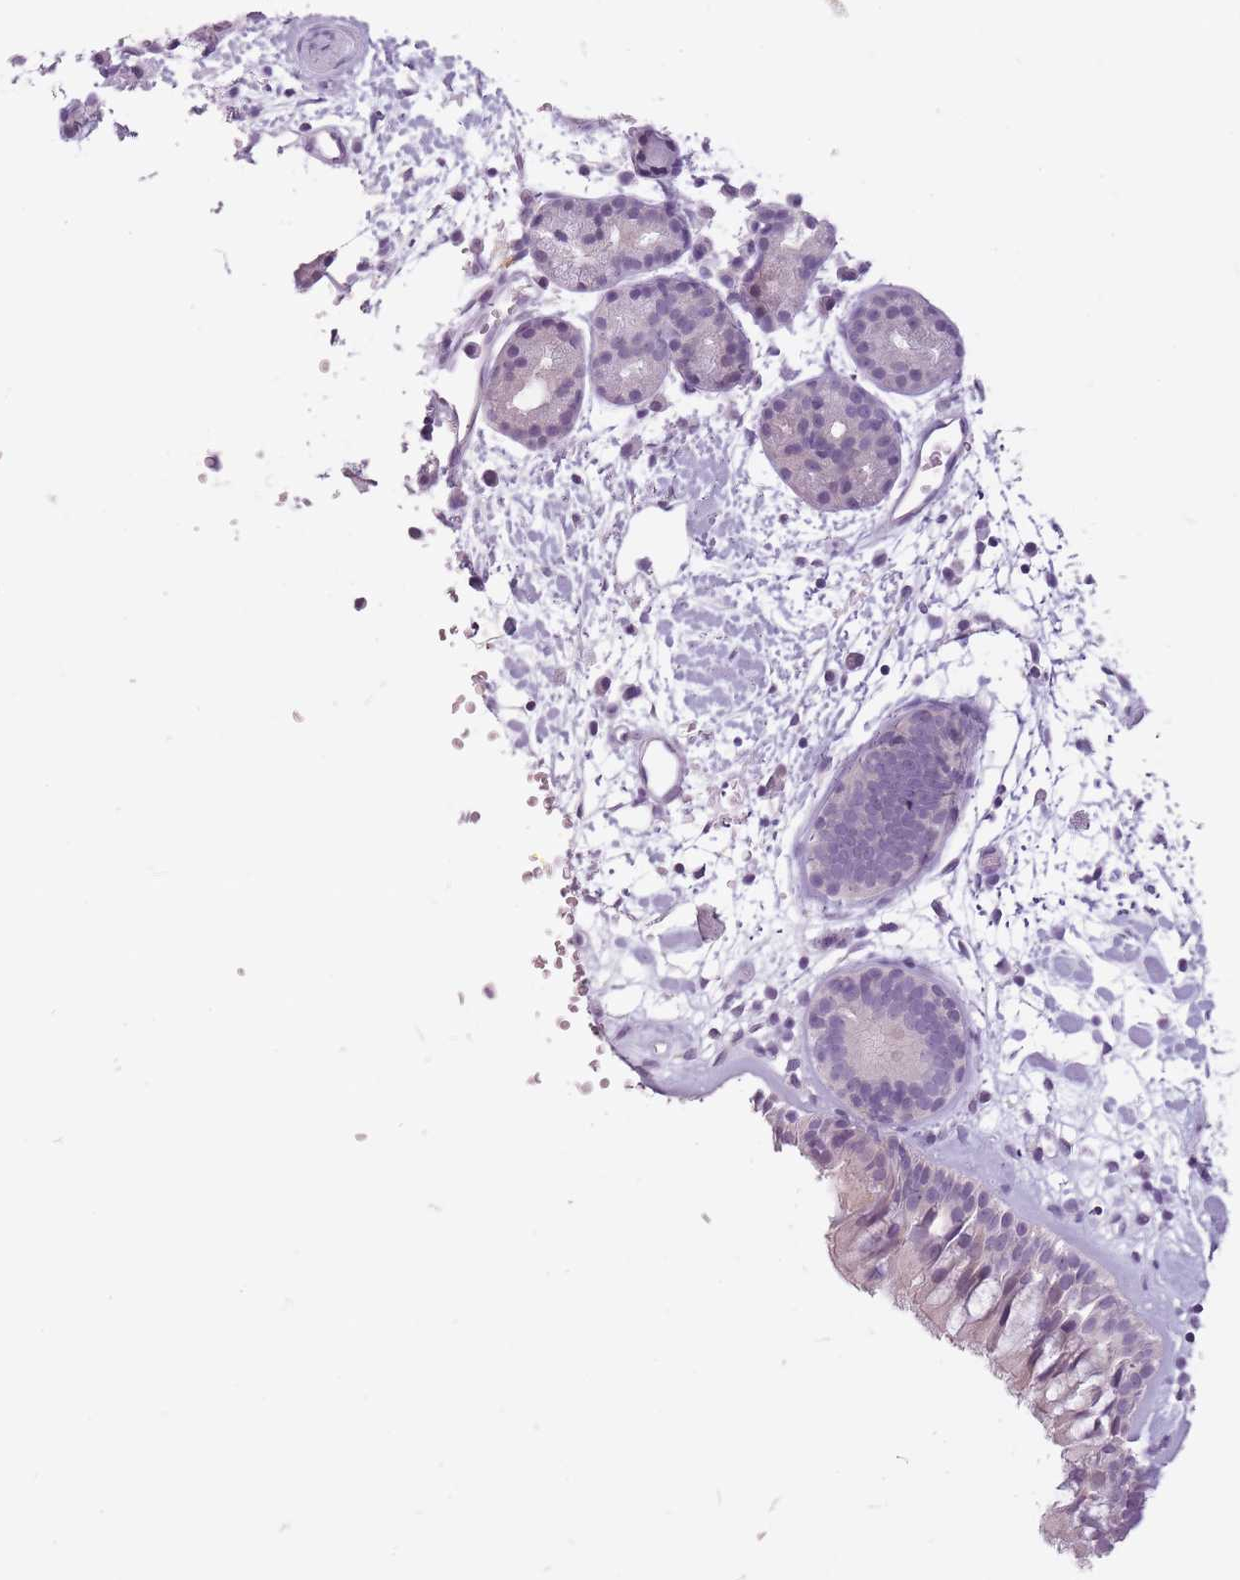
{"staining": {"intensity": "negative", "quantity": "none", "location": "none"}, "tissue": "nasopharynx", "cell_type": "Respiratory epithelial cells", "image_type": "normal", "snomed": [{"axis": "morphology", "description": "Normal tissue, NOS"}, {"axis": "topography", "description": "Nasopharynx"}], "caption": "Image shows no protein positivity in respiratory epithelial cells of unremarkable nasopharynx.", "gene": "FAM43B", "patient": {"sex": "male", "age": 65}}